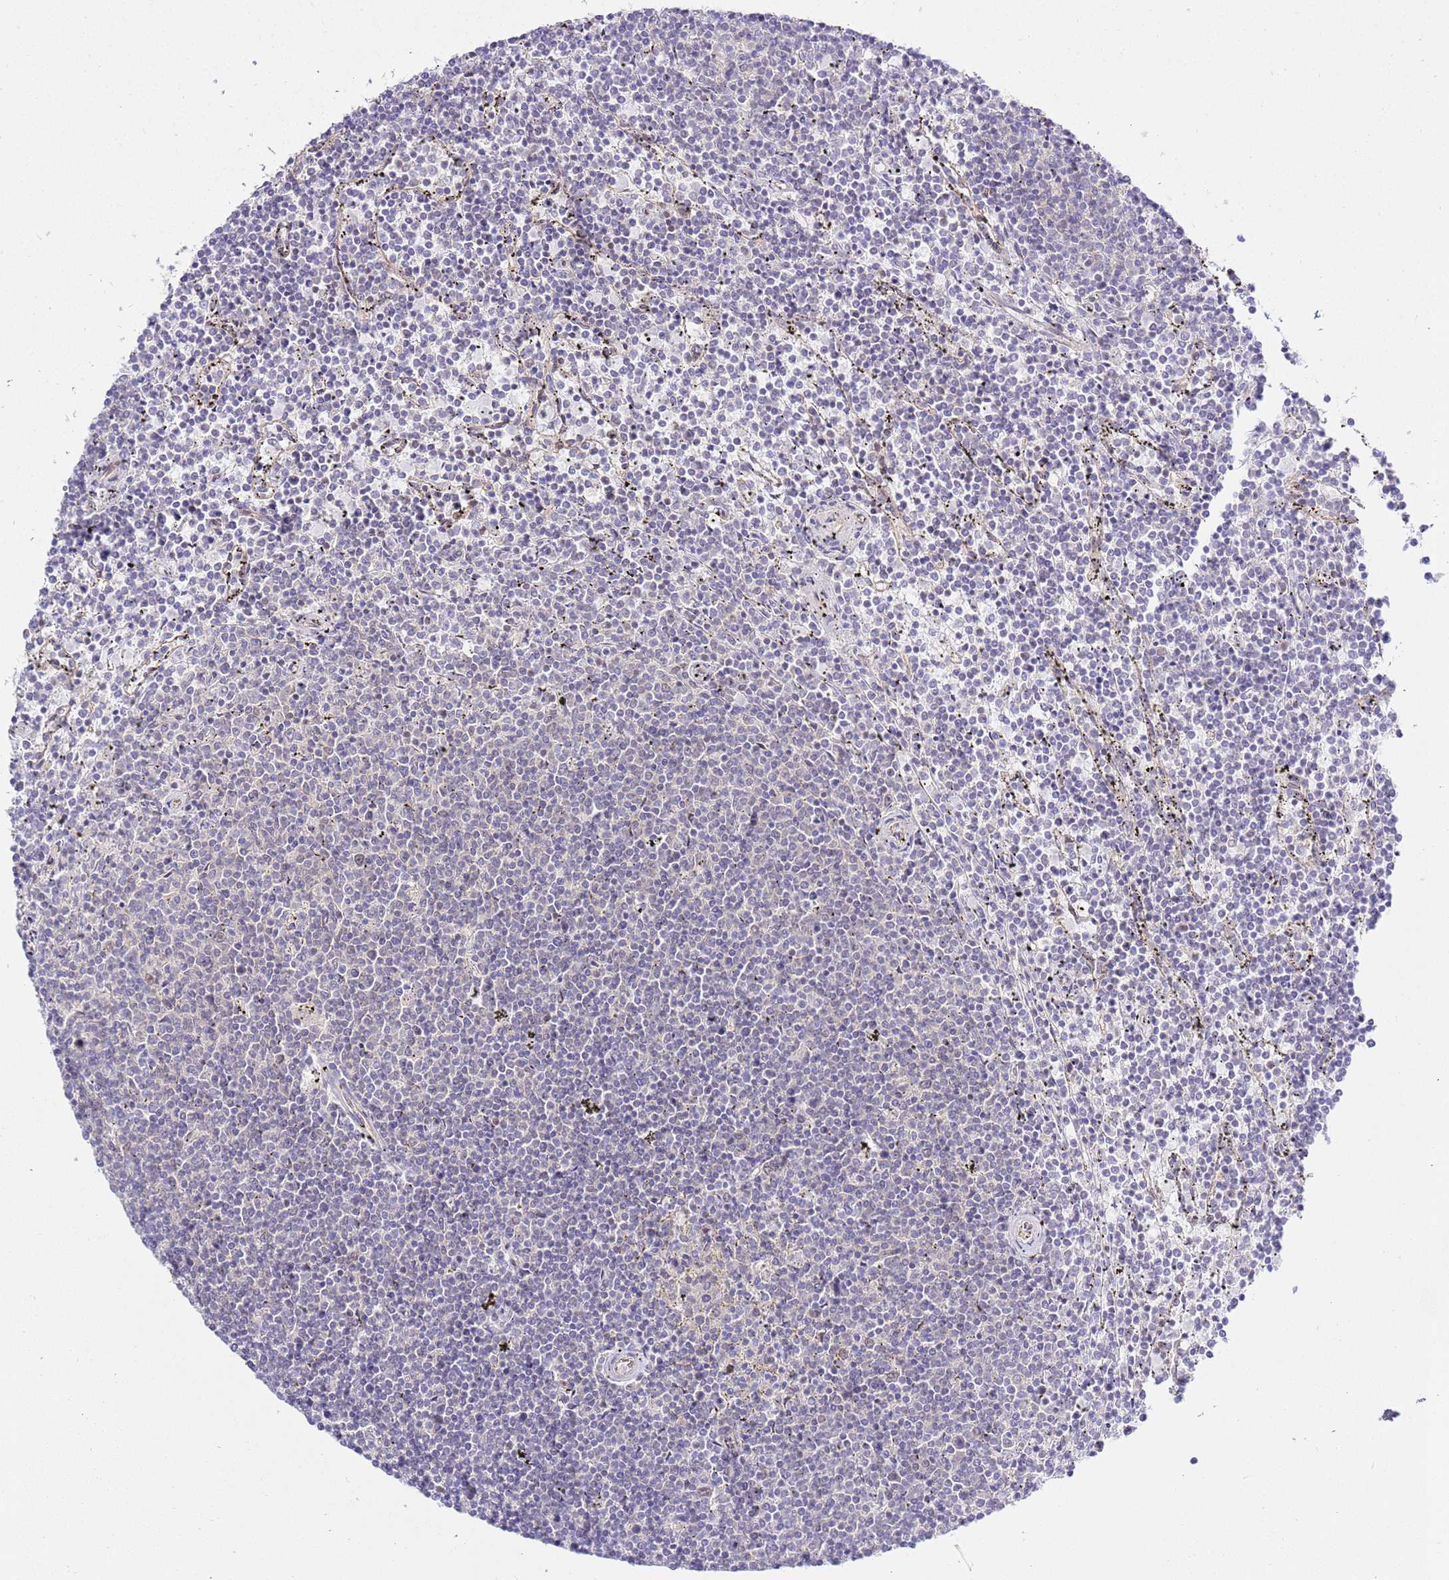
{"staining": {"intensity": "negative", "quantity": "none", "location": "none"}, "tissue": "lymphoma", "cell_type": "Tumor cells", "image_type": "cancer", "snomed": [{"axis": "morphology", "description": "Malignant lymphoma, non-Hodgkin's type, Low grade"}, {"axis": "topography", "description": "Spleen"}], "caption": "Immunohistochemistry photomicrograph of neoplastic tissue: low-grade malignant lymphoma, non-Hodgkin's type stained with DAB (3,3'-diaminobenzidine) displays no significant protein staining in tumor cells. Nuclei are stained in blue.", "gene": "TRIM37", "patient": {"sex": "female", "age": 50}}